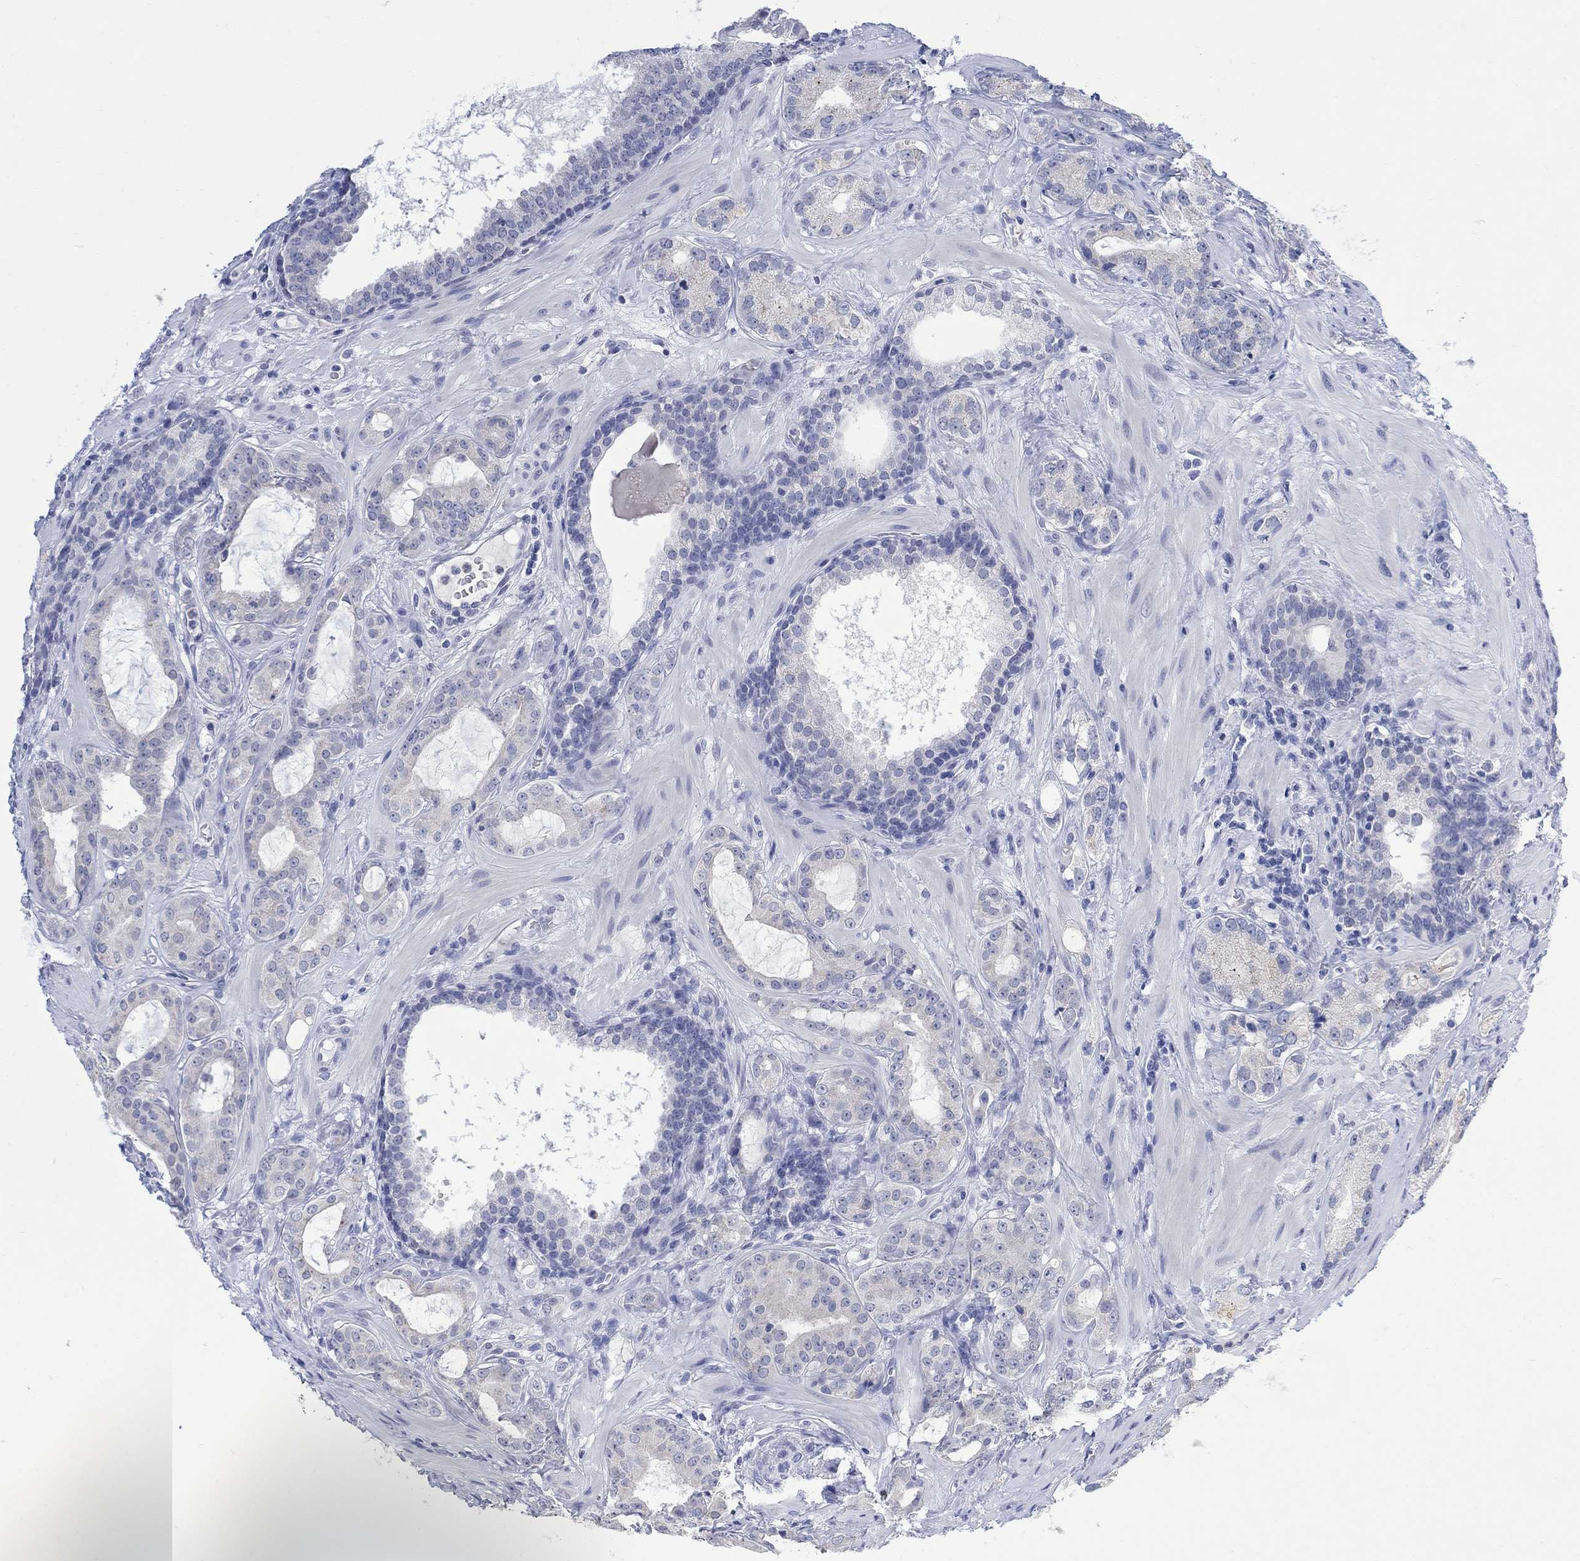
{"staining": {"intensity": "weak", "quantity": "<25%", "location": "cytoplasmic/membranous"}, "tissue": "prostate cancer", "cell_type": "Tumor cells", "image_type": "cancer", "snomed": [{"axis": "morphology", "description": "Adenocarcinoma, NOS"}, {"axis": "topography", "description": "Prostate"}], "caption": "Tumor cells are negative for protein expression in human prostate cancer (adenocarcinoma).", "gene": "FBP2", "patient": {"sex": "male", "age": 69}}